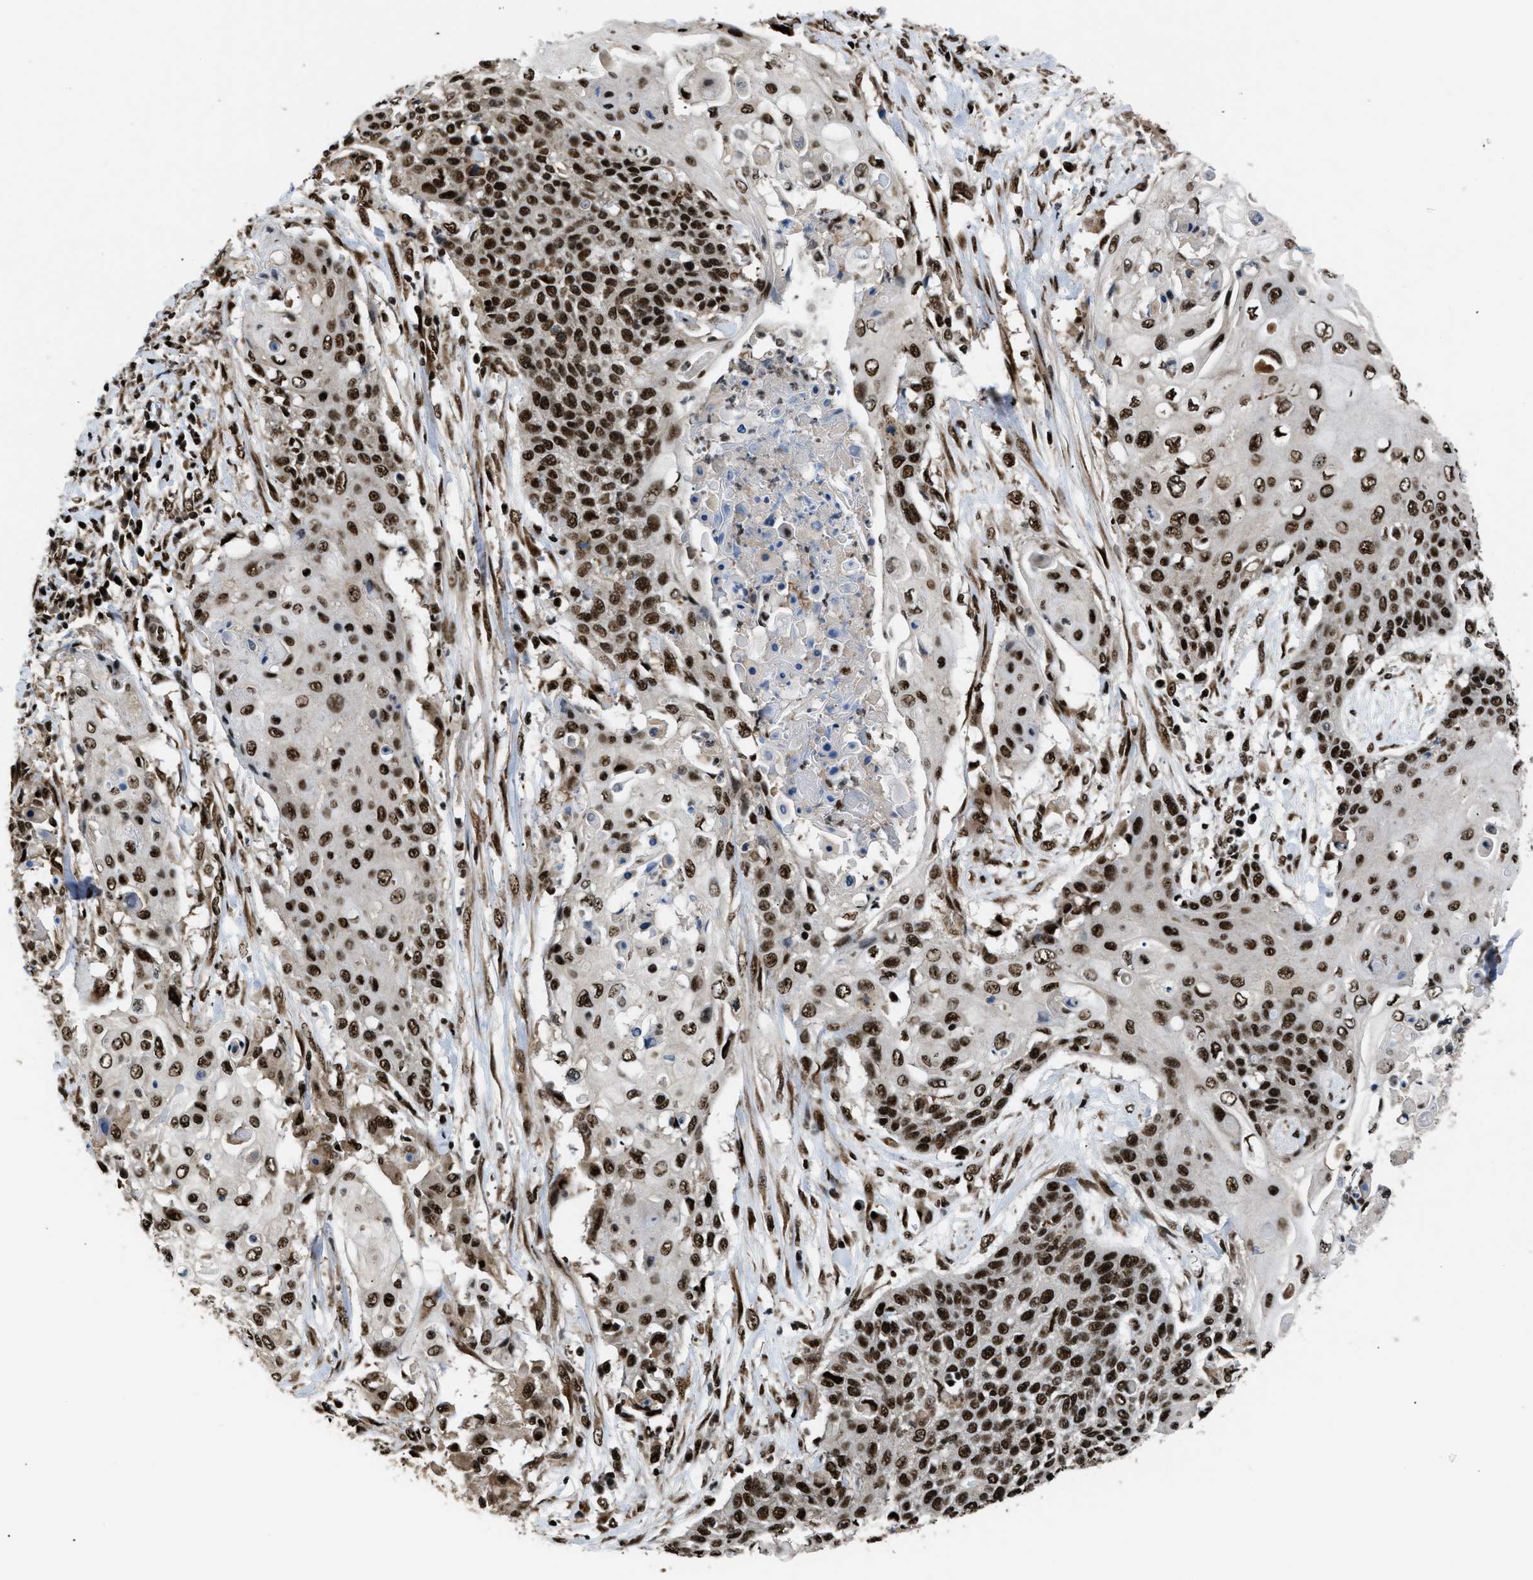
{"staining": {"intensity": "strong", "quantity": ">75%", "location": "nuclear"}, "tissue": "cervical cancer", "cell_type": "Tumor cells", "image_type": "cancer", "snomed": [{"axis": "morphology", "description": "Squamous cell carcinoma, NOS"}, {"axis": "topography", "description": "Cervix"}], "caption": "Human cervical cancer stained for a protein (brown) displays strong nuclear positive expression in approximately >75% of tumor cells.", "gene": "RBM5", "patient": {"sex": "female", "age": 39}}